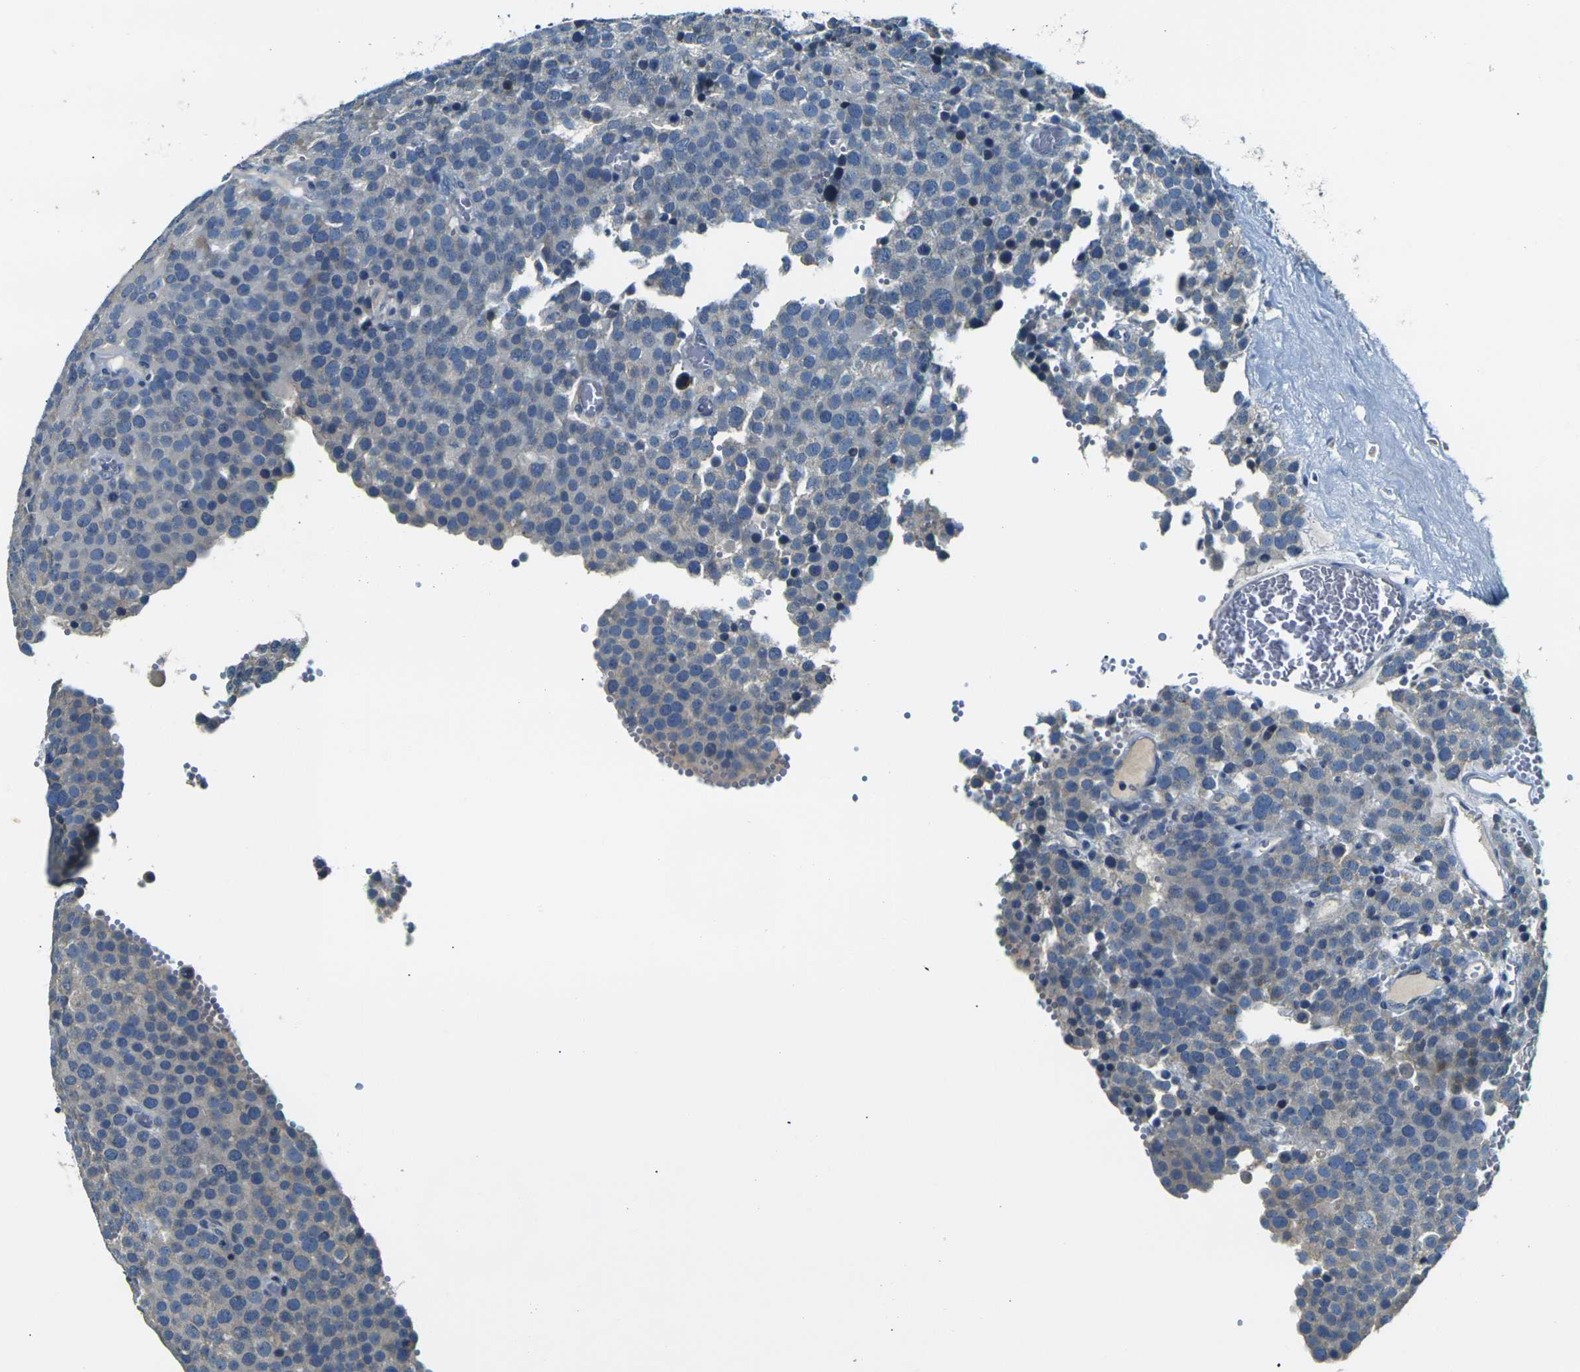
{"staining": {"intensity": "negative", "quantity": "none", "location": "none"}, "tissue": "testis cancer", "cell_type": "Tumor cells", "image_type": "cancer", "snomed": [{"axis": "morphology", "description": "Normal tissue, NOS"}, {"axis": "morphology", "description": "Seminoma, NOS"}, {"axis": "topography", "description": "Testis"}], "caption": "Tumor cells are negative for protein expression in human testis seminoma. (DAB IHC, high magnification).", "gene": "SHISAL2B", "patient": {"sex": "male", "age": 71}}